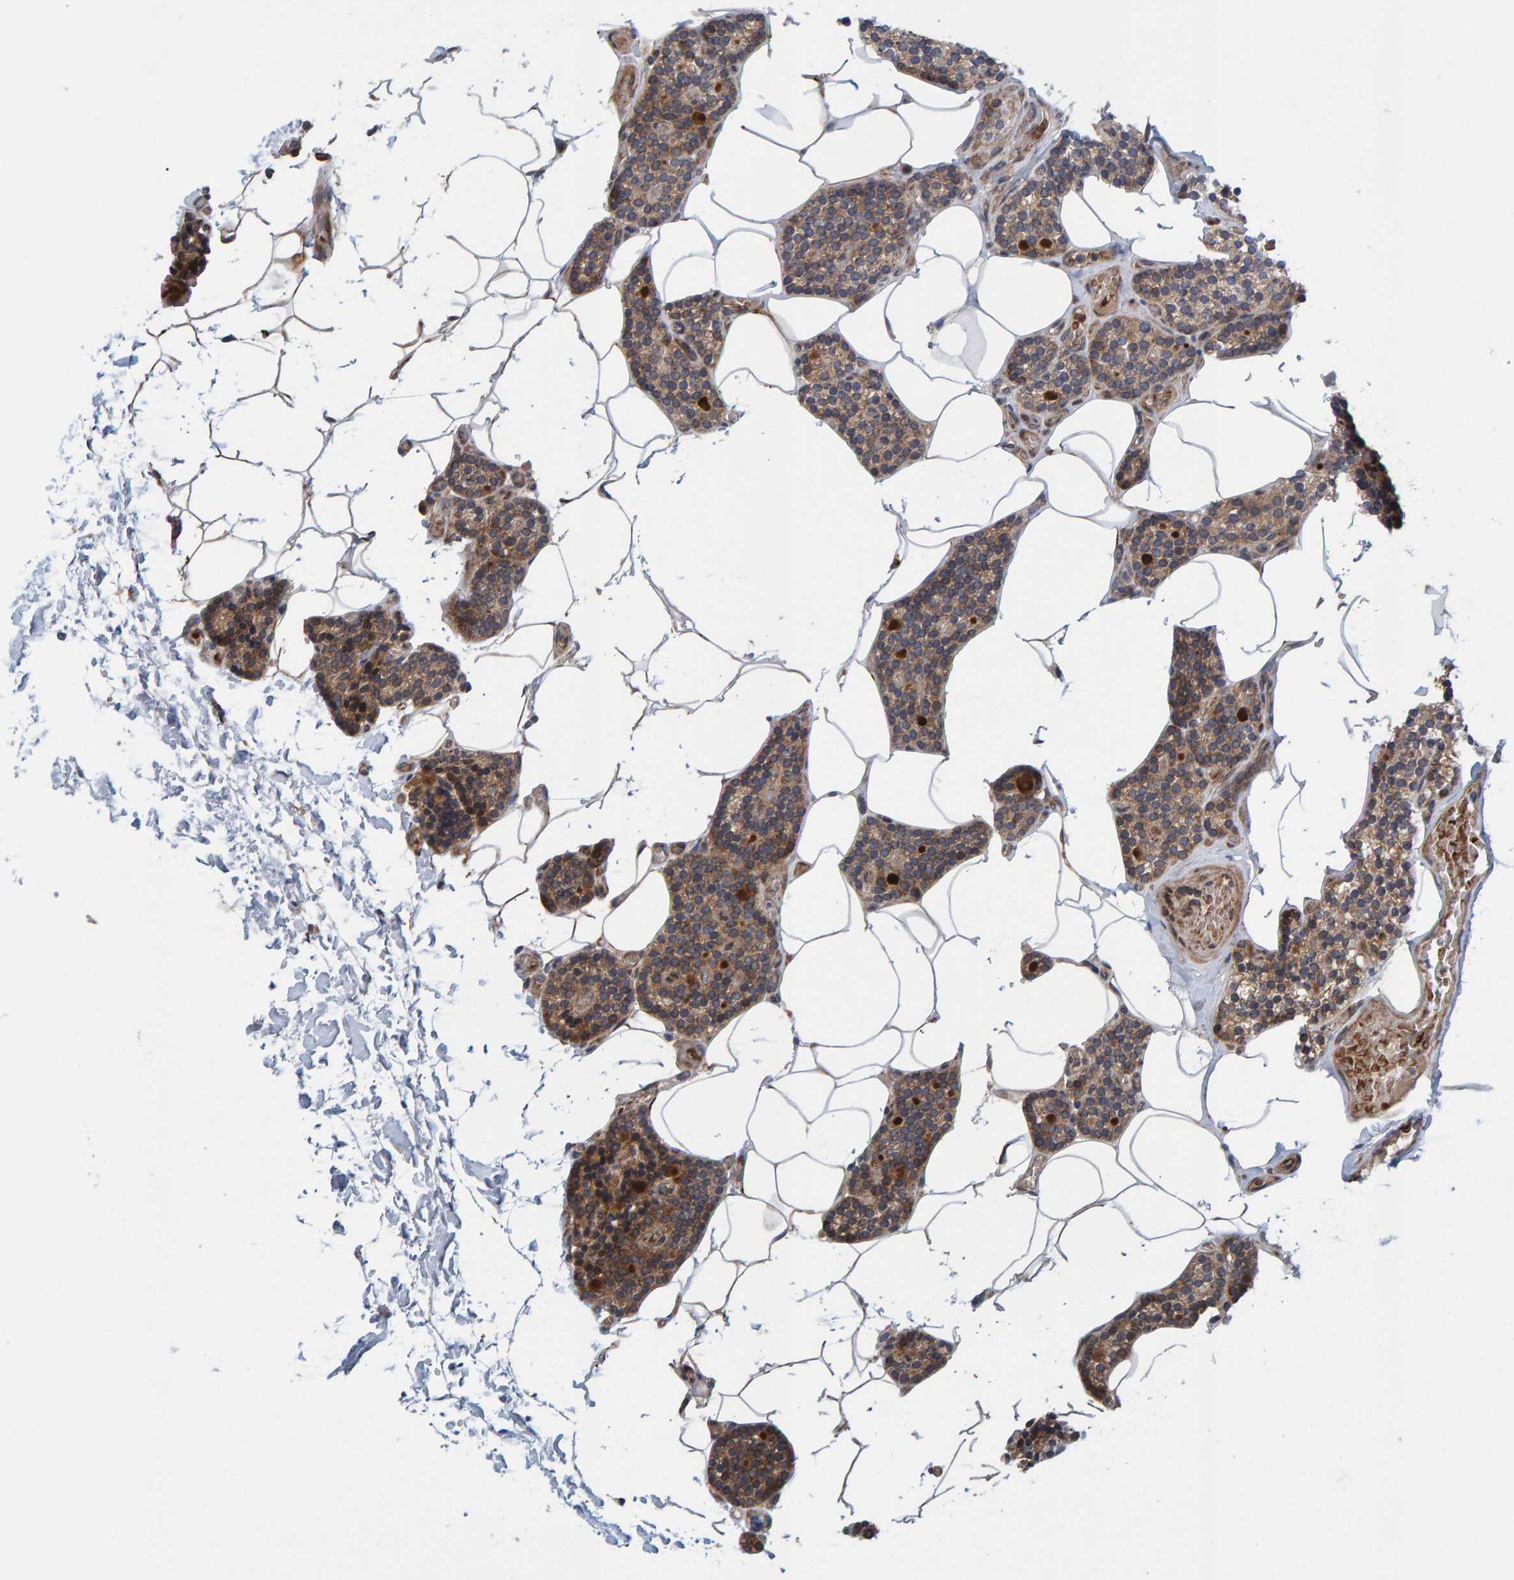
{"staining": {"intensity": "moderate", "quantity": "25%-75%", "location": "cytoplasmic/membranous"}, "tissue": "parathyroid gland", "cell_type": "Glandular cells", "image_type": "normal", "snomed": [{"axis": "morphology", "description": "Normal tissue, NOS"}, {"axis": "topography", "description": "Parathyroid gland"}], "caption": "This image displays immunohistochemistry staining of unremarkable human parathyroid gland, with medium moderate cytoplasmic/membranous staining in approximately 25%-75% of glandular cells.", "gene": "MFSD6L", "patient": {"sex": "male", "age": 52}}